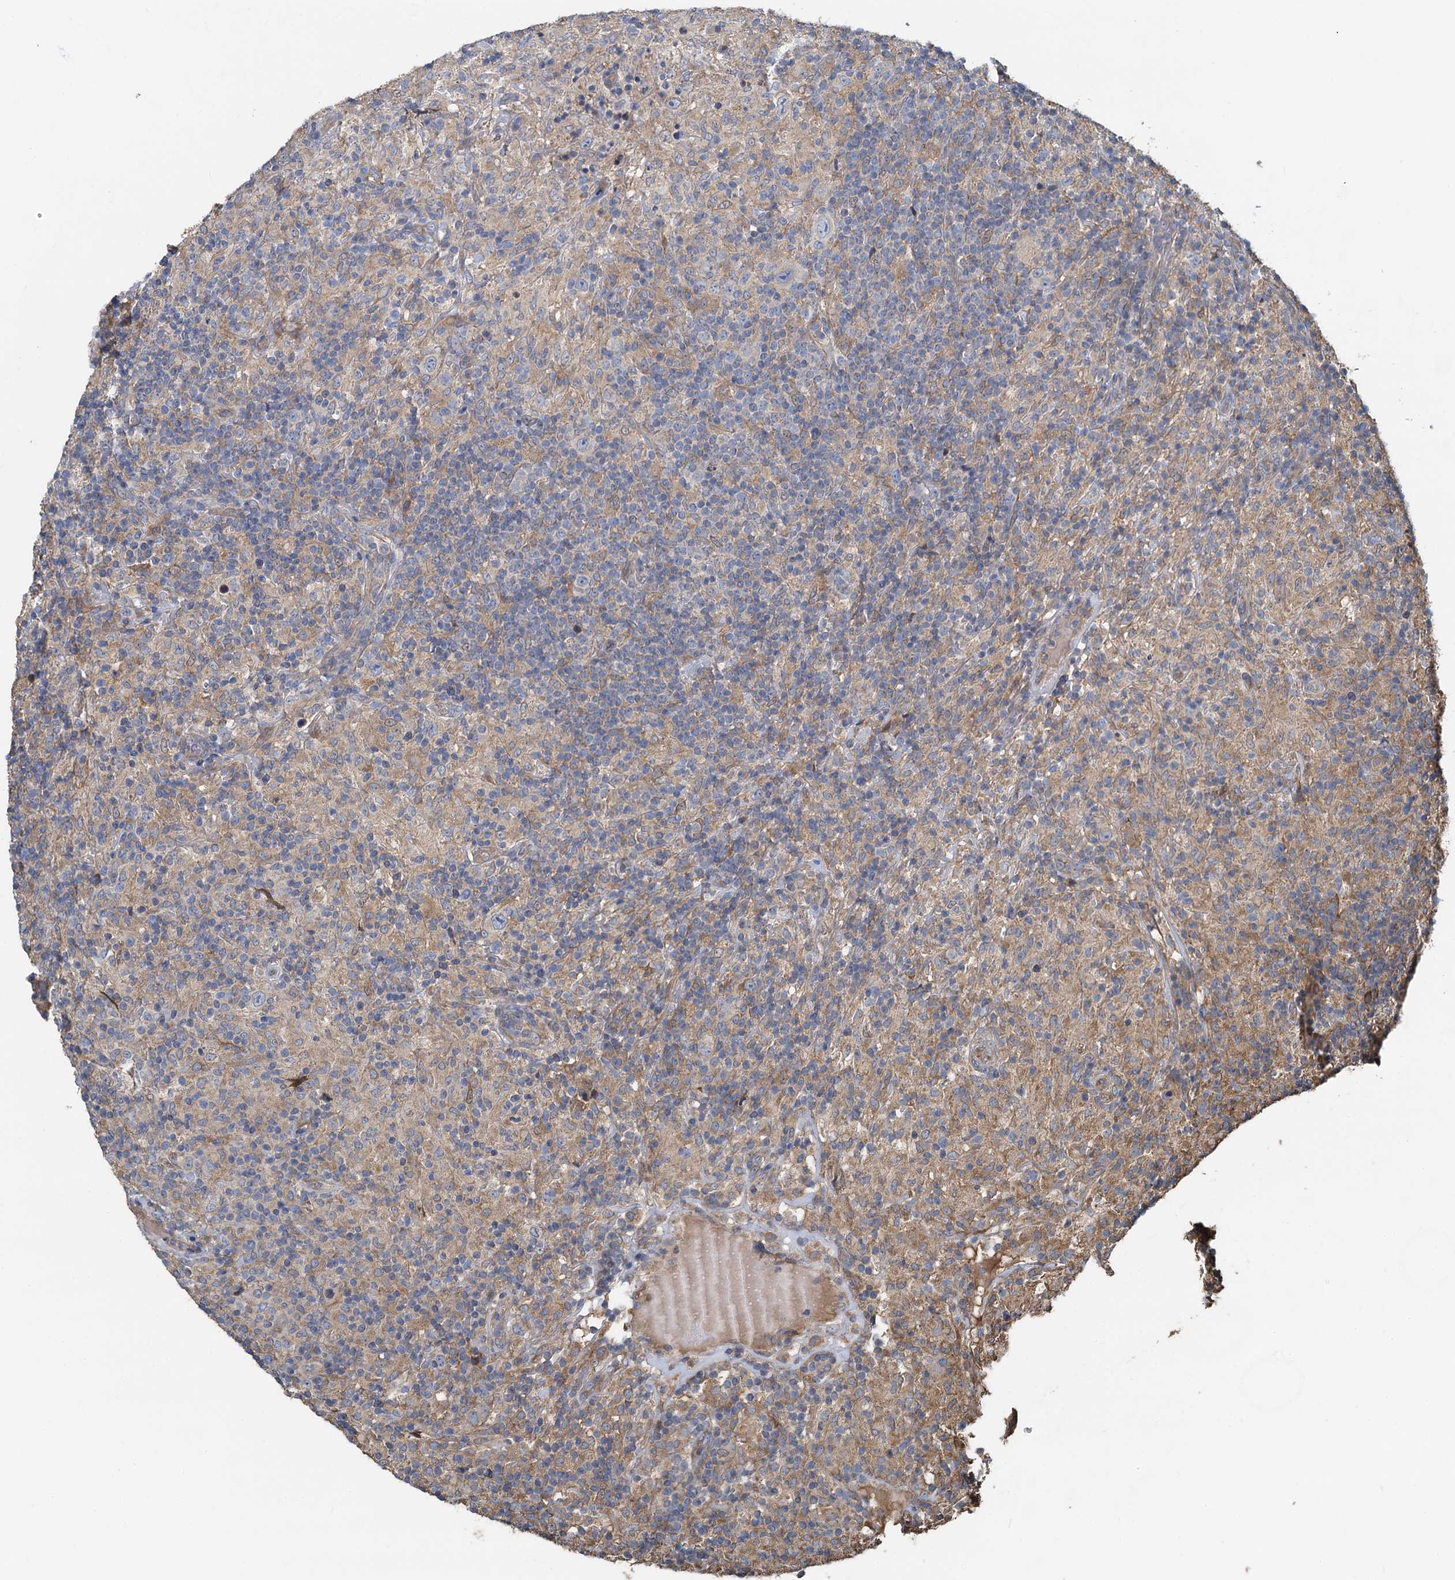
{"staining": {"intensity": "weak", "quantity": "<25%", "location": "cytoplasmic/membranous"}, "tissue": "lymphoma", "cell_type": "Tumor cells", "image_type": "cancer", "snomed": [{"axis": "morphology", "description": "Hodgkin's disease, NOS"}, {"axis": "topography", "description": "Lymph node"}], "caption": "The micrograph displays no staining of tumor cells in Hodgkin's disease.", "gene": "HYI", "patient": {"sex": "male", "age": 70}}